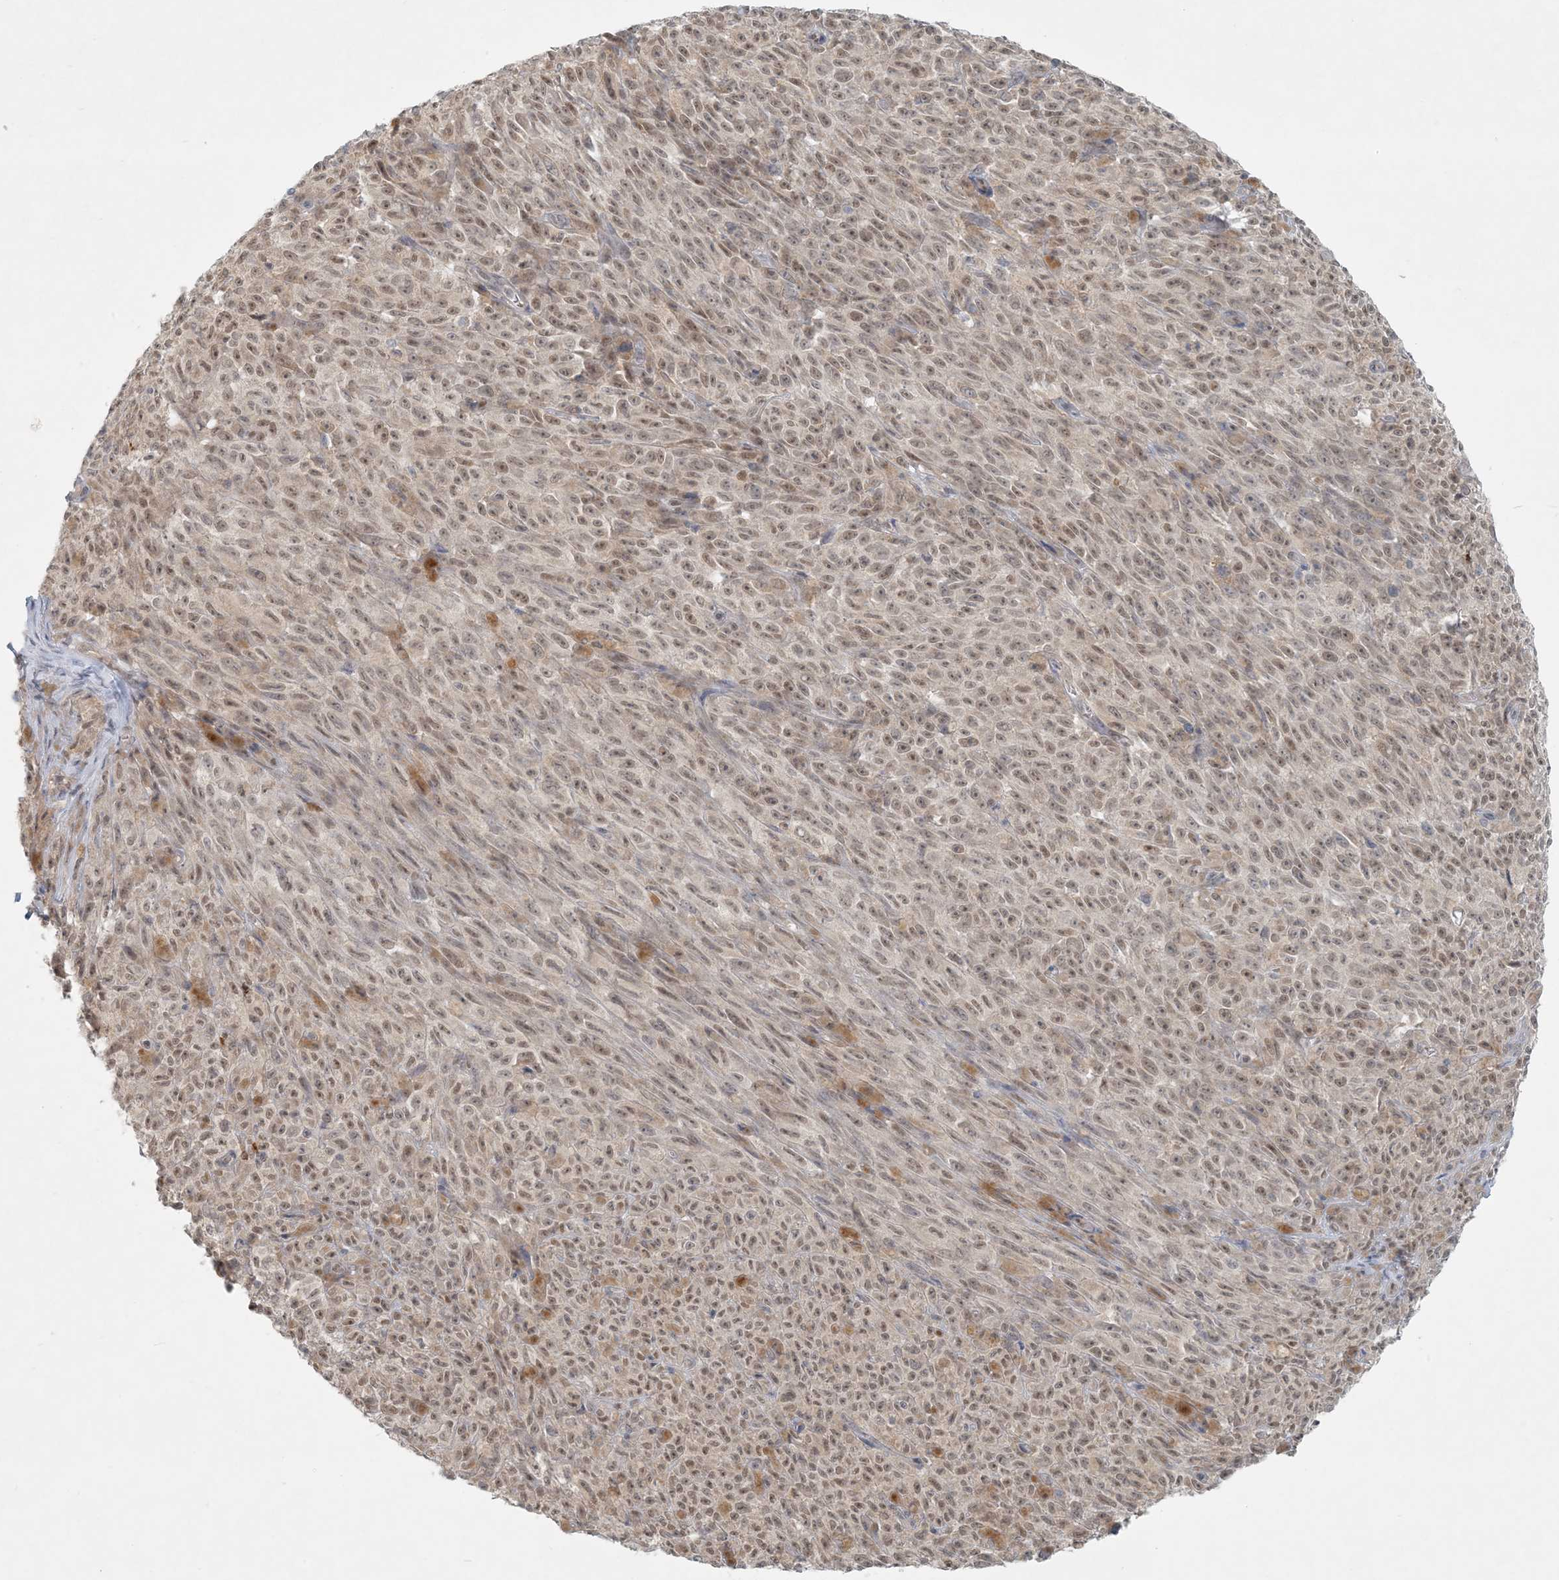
{"staining": {"intensity": "moderate", "quantity": ">75%", "location": "nuclear"}, "tissue": "melanoma", "cell_type": "Tumor cells", "image_type": "cancer", "snomed": [{"axis": "morphology", "description": "Malignant melanoma, NOS"}, {"axis": "topography", "description": "Skin"}], "caption": "Protein analysis of malignant melanoma tissue reveals moderate nuclear expression in about >75% of tumor cells.", "gene": "OBI1", "patient": {"sex": "female", "age": 82}}